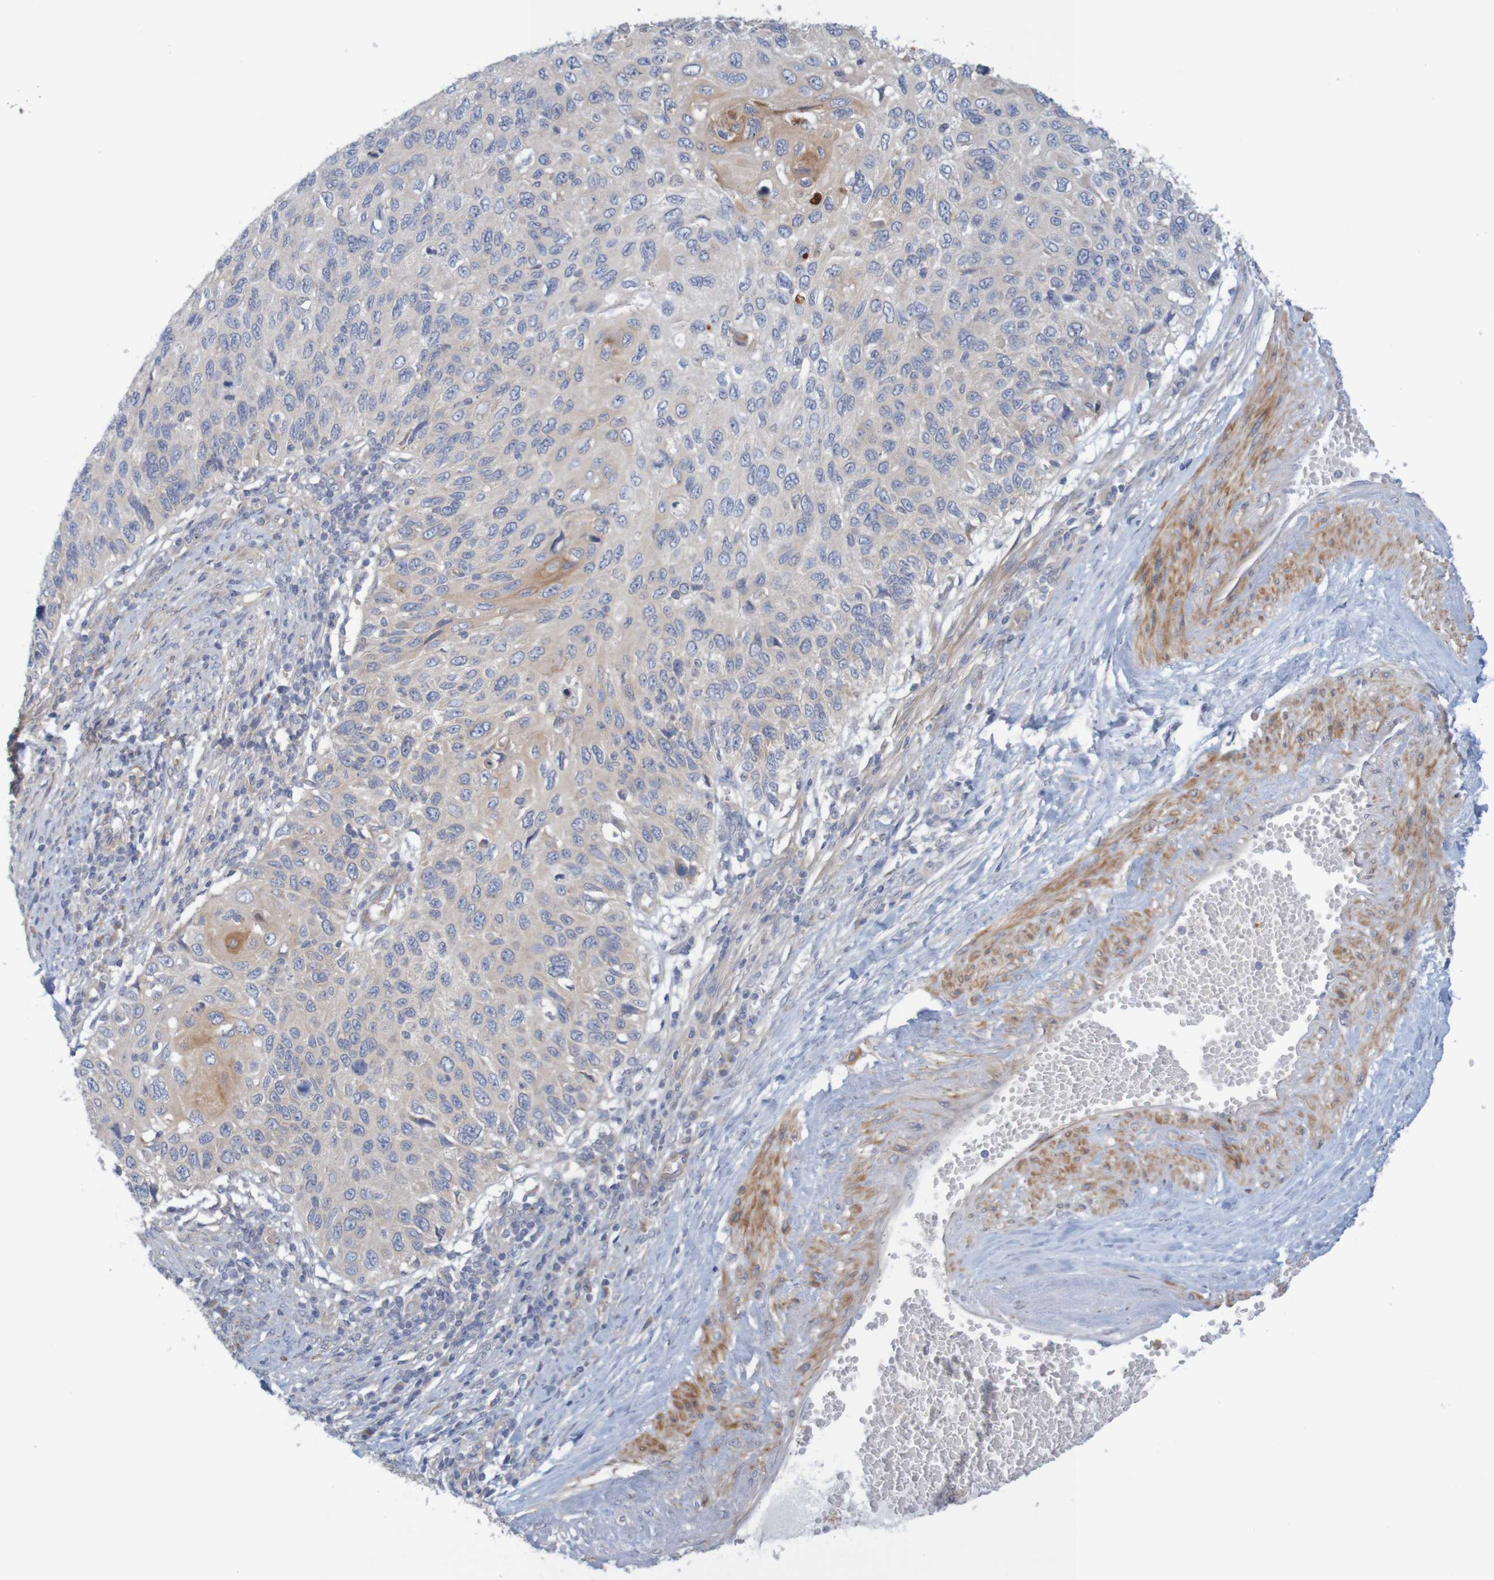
{"staining": {"intensity": "weak", "quantity": ">75%", "location": "cytoplasmic/membranous"}, "tissue": "cervical cancer", "cell_type": "Tumor cells", "image_type": "cancer", "snomed": [{"axis": "morphology", "description": "Squamous cell carcinoma, NOS"}, {"axis": "topography", "description": "Cervix"}], "caption": "Immunohistochemistry photomicrograph of cervical squamous cell carcinoma stained for a protein (brown), which displays low levels of weak cytoplasmic/membranous positivity in about >75% of tumor cells.", "gene": "KRT23", "patient": {"sex": "female", "age": 70}}